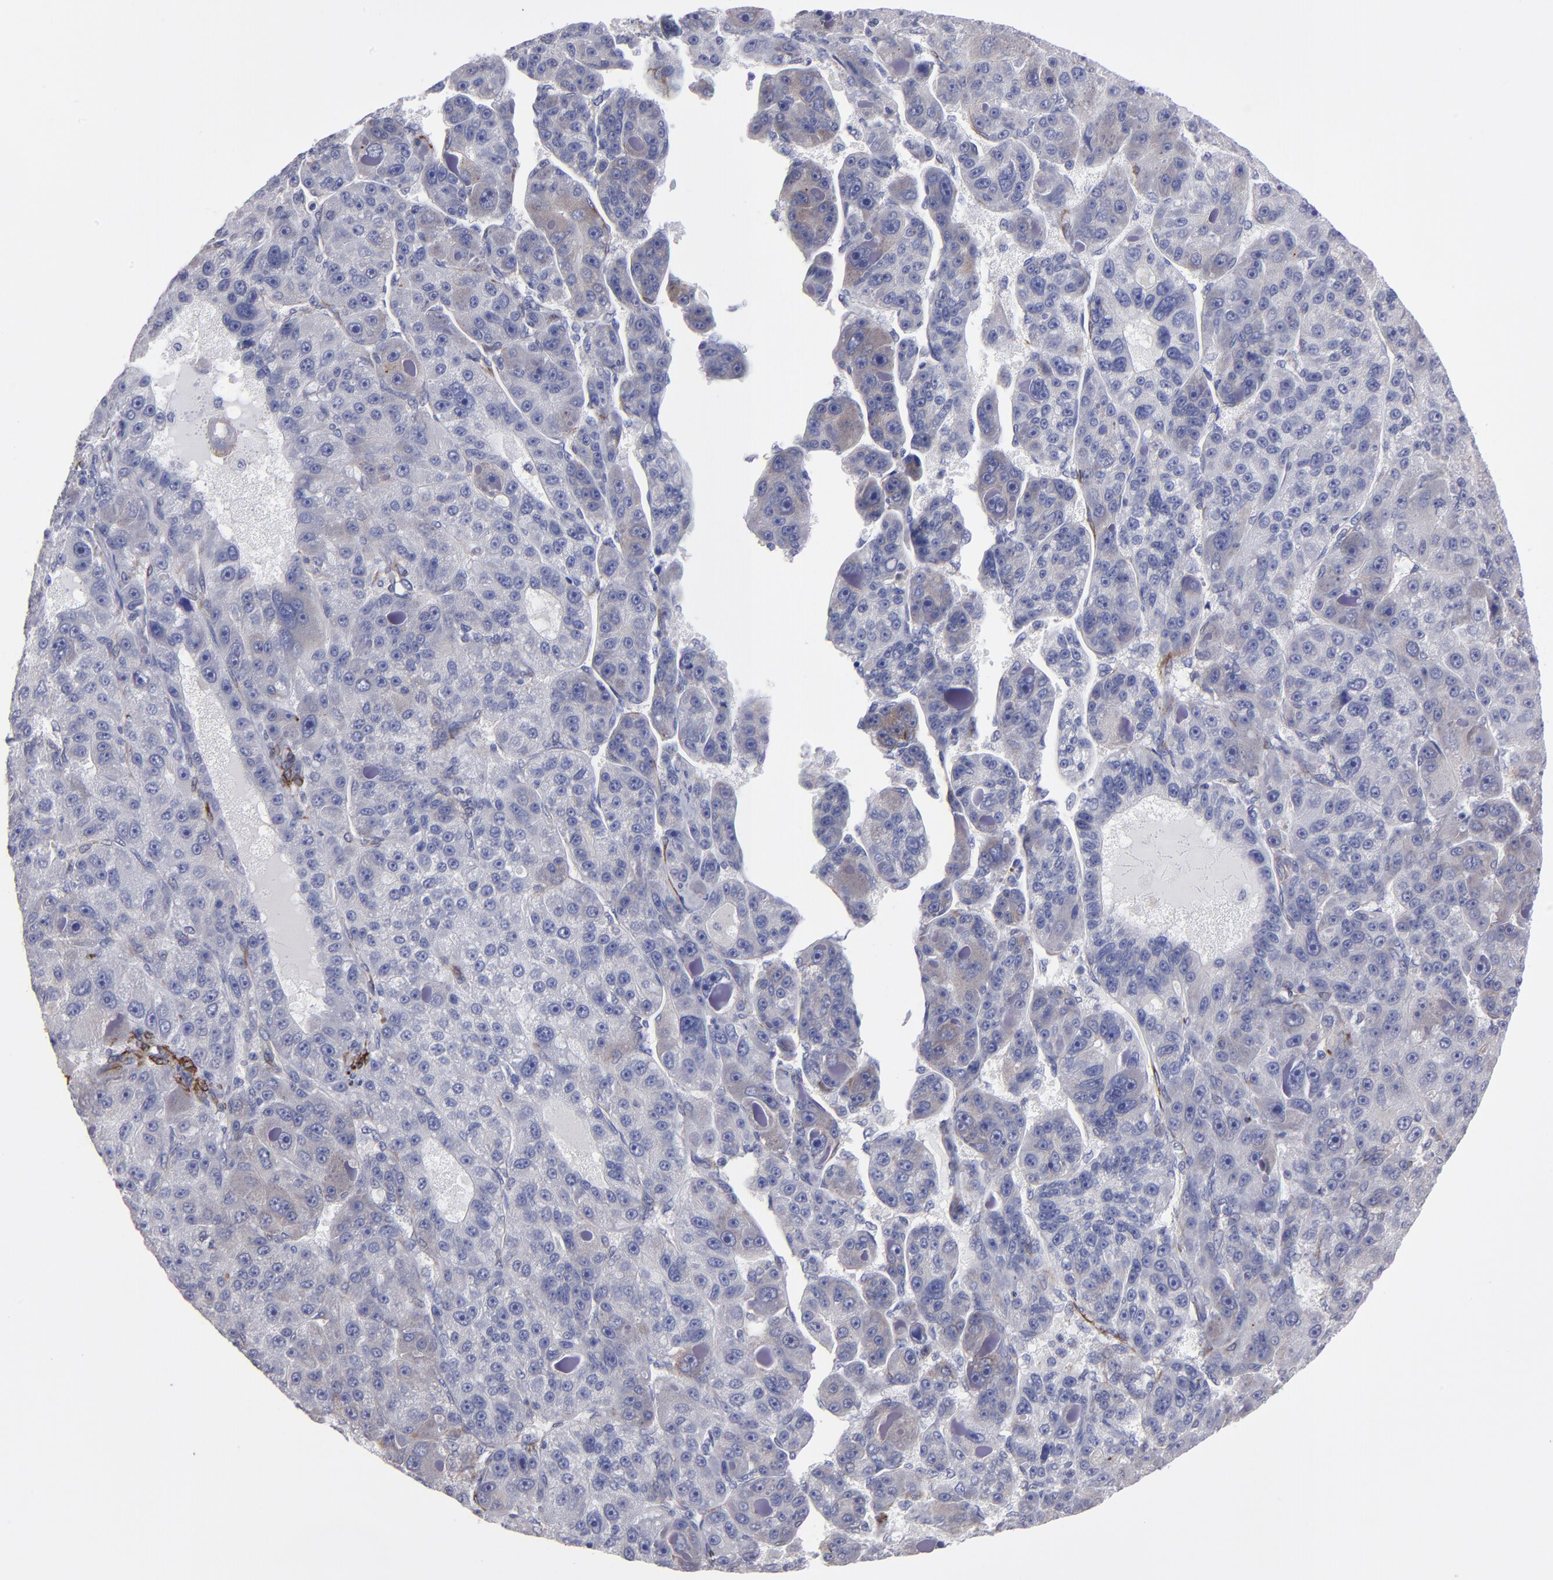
{"staining": {"intensity": "weak", "quantity": "25%-75%", "location": "cytoplasmic/membranous"}, "tissue": "liver cancer", "cell_type": "Tumor cells", "image_type": "cancer", "snomed": [{"axis": "morphology", "description": "Carcinoma, Hepatocellular, NOS"}, {"axis": "topography", "description": "Liver"}], "caption": "Human hepatocellular carcinoma (liver) stained with a brown dye exhibits weak cytoplasmic/membranous positive positivity in approximately 25%-75% of tumor cells.", "gene": "SLMAP", "patient": {"sex": "male", "age": 76}}